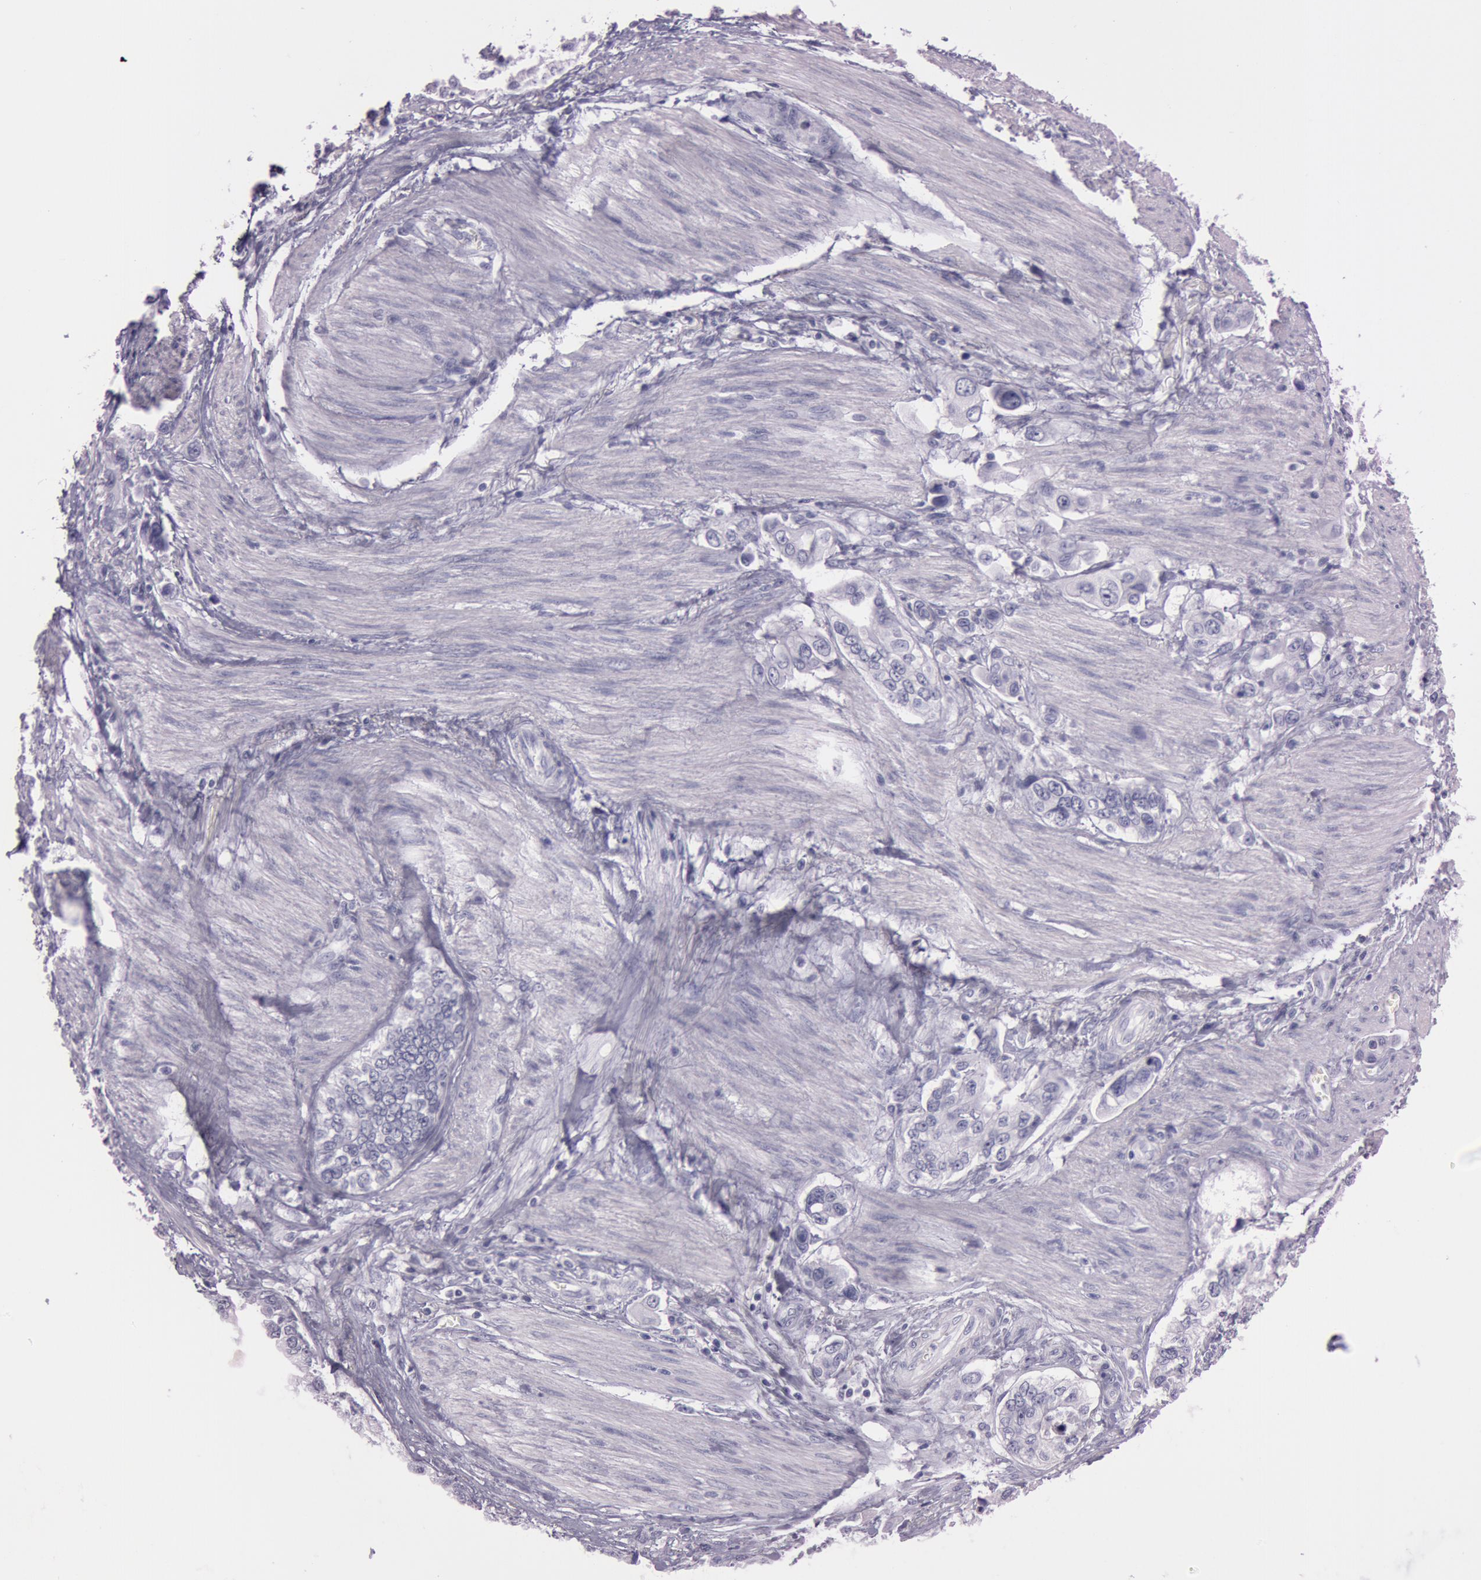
{"staining": {"intensity": "negative", "quantity": "none", "location": "none"}, "tissue": "stomach cancer", "cell_type": "Tumor cells", "image_type": "cancer", "snomed": [{"axis": "morphology", "description": "Adenocarcinoma, NOS"}, {"axis": "topography", "description": "Pancreas"}, {"axis": "topography", "description": "Stomach, upper"}], "caption": "IHC of stomach cancer shows no expression in tumor cells.", "gene": "S100A7", "patient": {"sex": "male", "age": 77}}